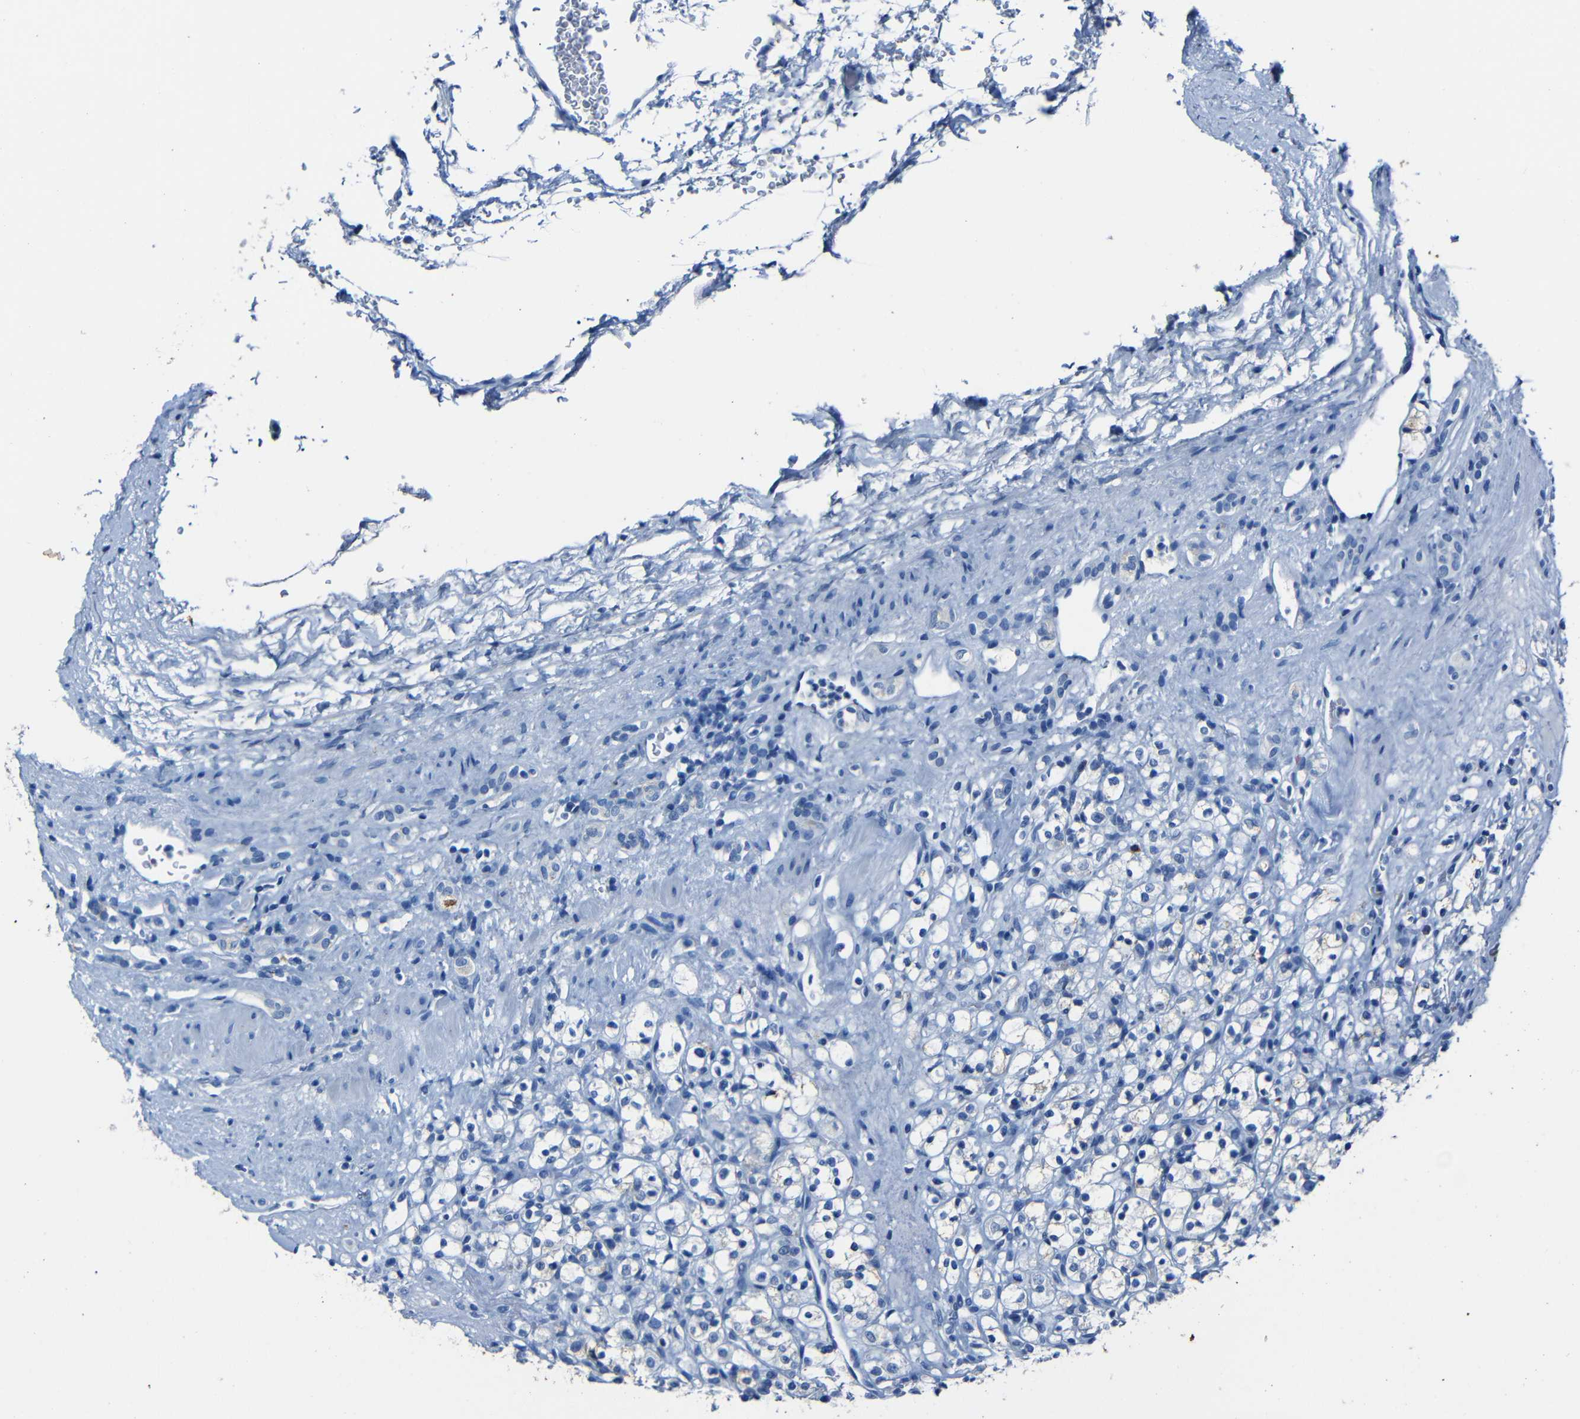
{"staining": {"intensity": "negative", "quantity": "none", "location": "none"}, "tissue": "renal cancer", "cell_type": "Tumor cells", "image_type": "cancer", "snomed": [{"axis": "morphology", "description": "Normal tissue, NOS"}, {"axis": "morphology", "description": "Adenocarcinoma, NOS"}, {"axis": "topography", "description": "Kidney"}], "caption": "The immunohistochemistry micrograph has no significant expression in tumor cells of adenocarcinoma (renal) tissue.", "gene": "CLDN11", "patient": {"sex": "female", "age": 72}}